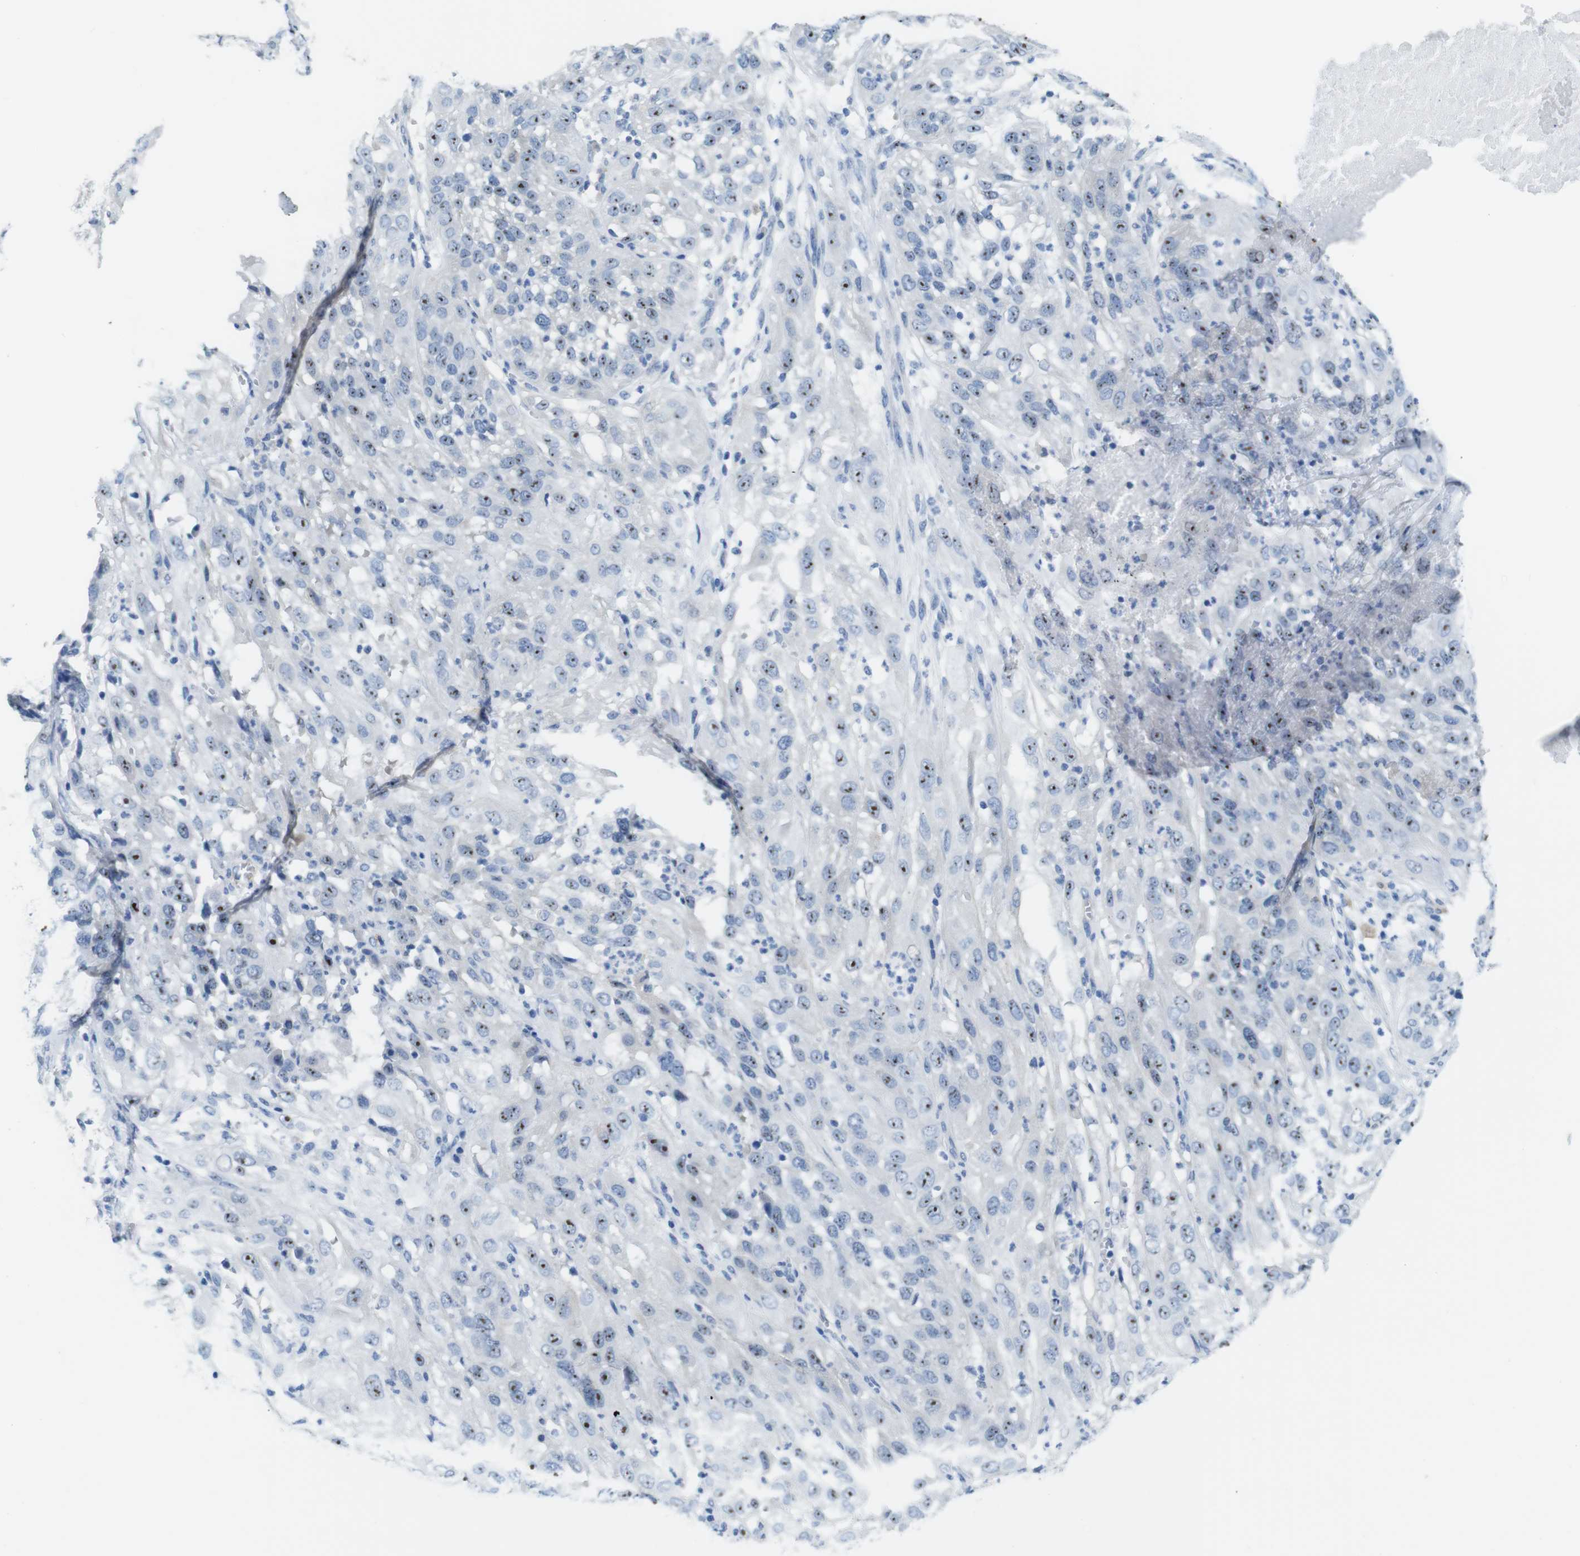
{"staining": {"intensity": "moderate", "quantity": ">75%", "location": "nuclear"}, "tissue": "cervical cancer", "cell_type": "Tumor cells", "image_type": "cancer", "snomed": [{"axis": "morphology", "description": "Squamous cell carcinoma, NOS"}, {"axis": "topography", "description": "Cervix"}], "caption": "The histopathology image shows a brown stain indicating the presence of a protein in the nuclear of tumor cells in squamous cell carcinoma (cervical).", "gene": "C1orf210", "patient": {"sex": "female", "age": 32}}